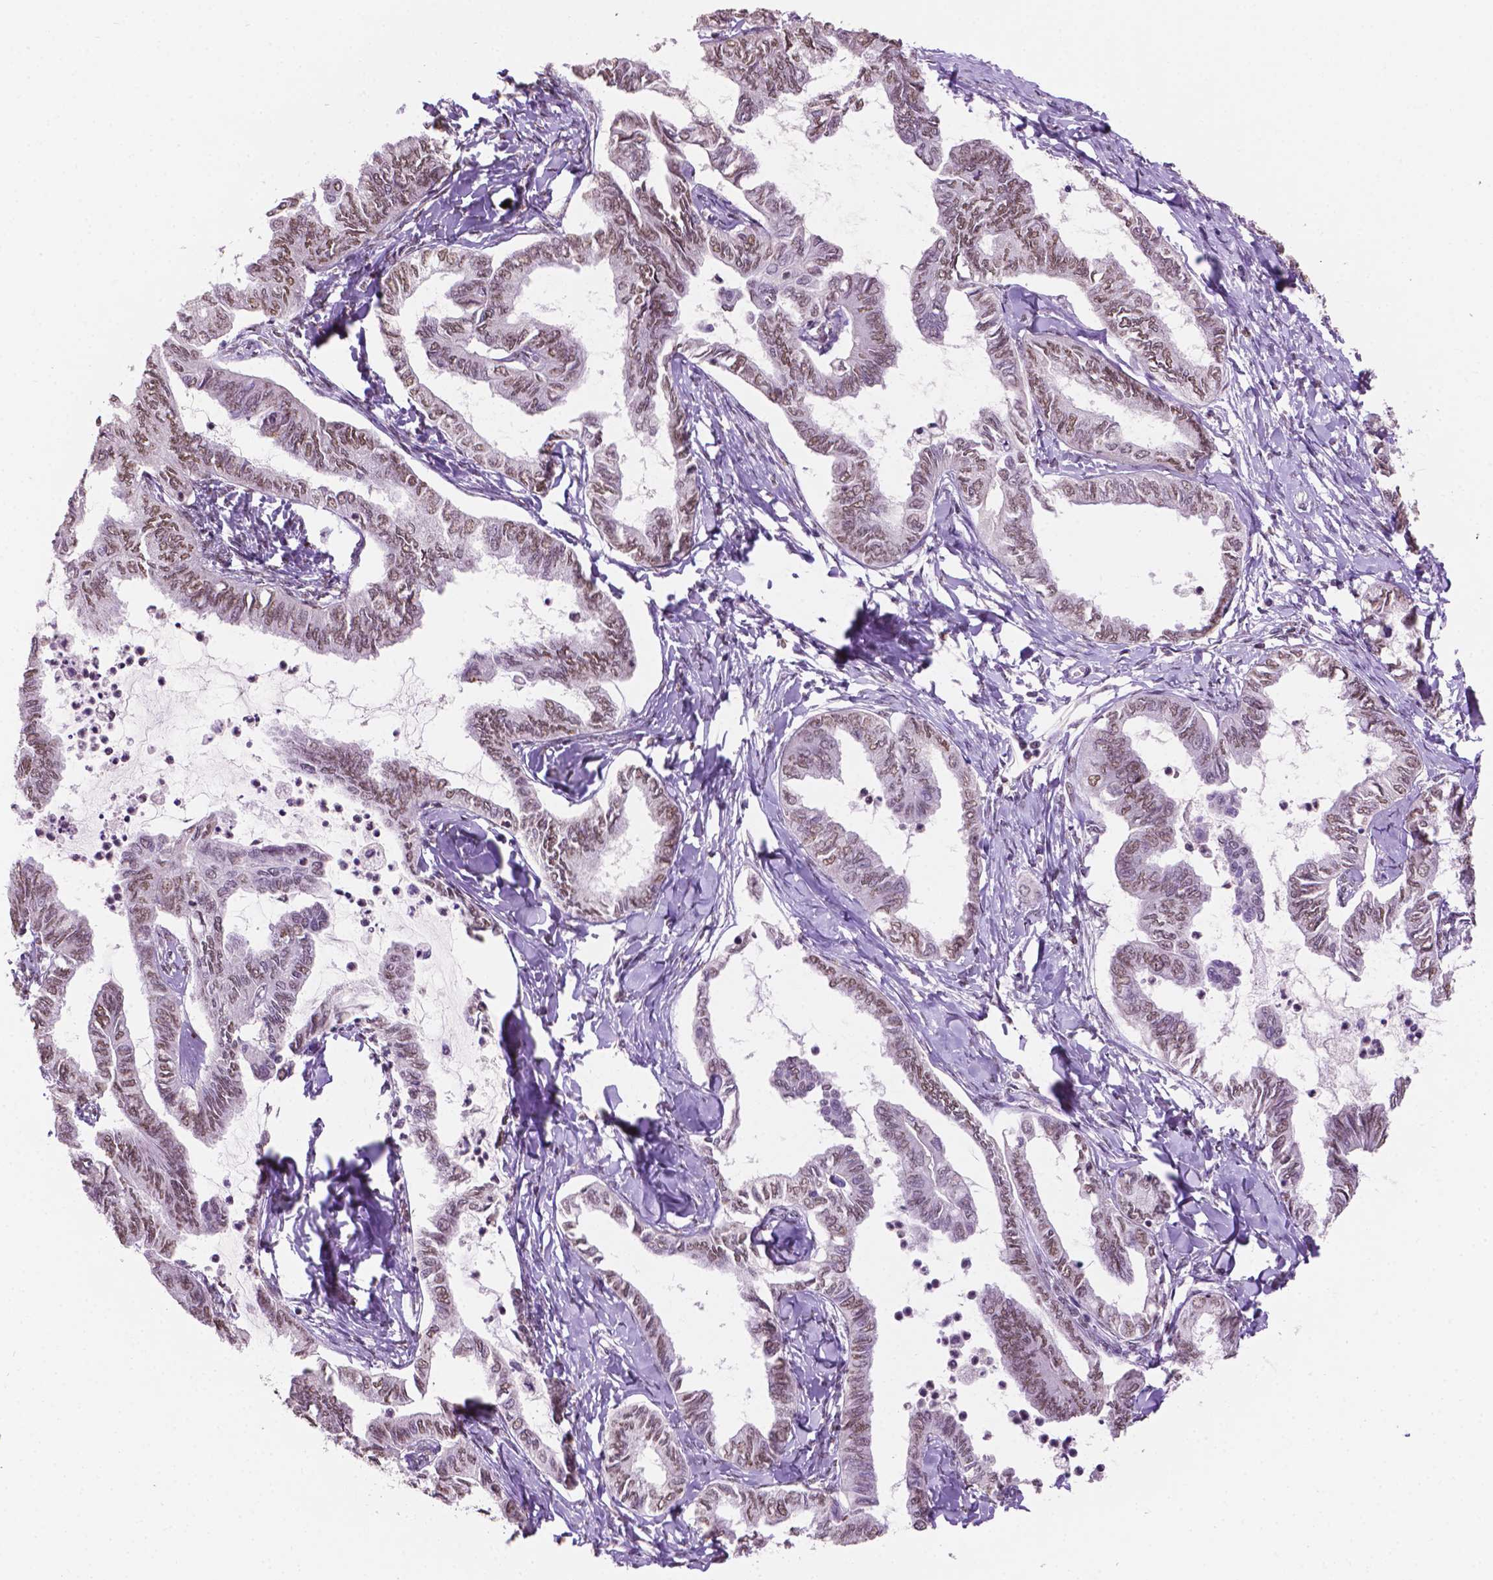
{"staining": {"intensity": "weak", "quantity": "25%-75%", "location": "nuclear"}, "tissue": "ovarian cancer", "cell_type": "Tumor cells", "image_type": "cancer", "snomed": [{"axis": "morphology", "description": "Carcinoma, endometroid"}, {"axis": "topography", "description": "Ovary"}], "caption": "A brown stain shows weak nuclear staining of a protein in ovarian cancer (endometroid carcinoma) tumor cells. The staining is performed using DAB (3,3'-diaminobenzidine) brown chromogen to label protein expression. The nuclei are counter-stained blue using hematoxylin.", "gene": "PTPN6", "patient": {"sex": "female", "age": 70}}